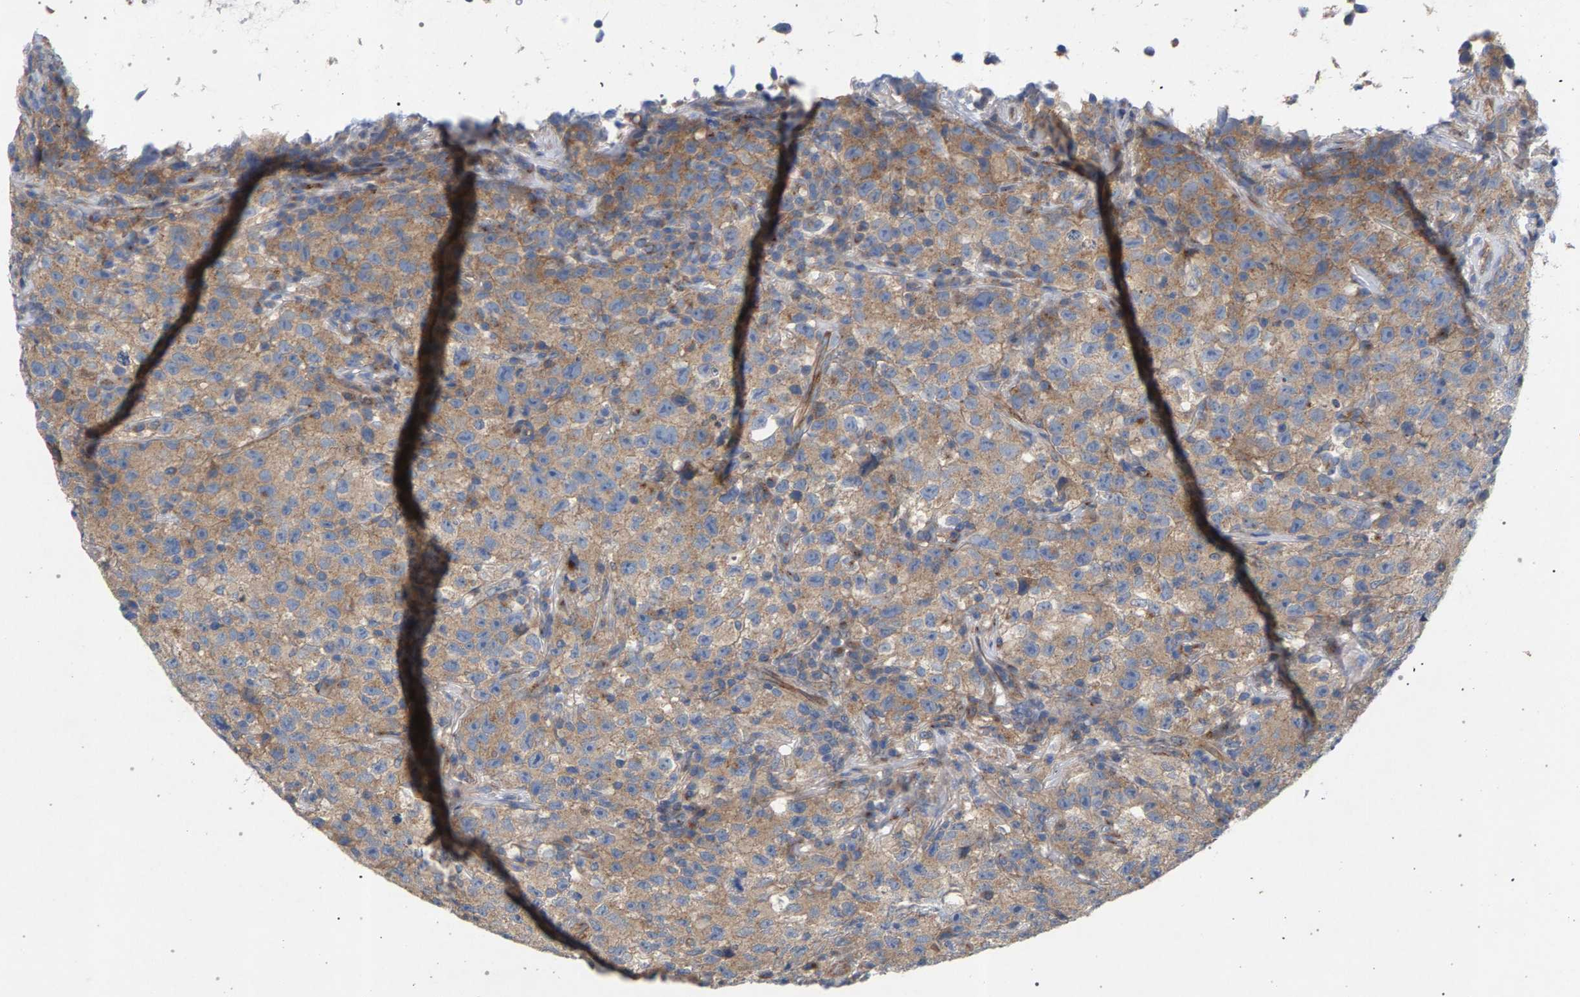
{"staining": {"intensity": "weak", "quantity": ">75%", "location": "cytoplasmic/membranous"}, "tissue": "testis cancer", "cell_type": "Tumor cells", "image_type": "cancer", "snomed": [{"axis": "morphology", "description": "Seminoma, NOS"}, {"axis": "topography", "description": "Testis"}], "caption": "The histopathology image demonstrates immunohistochemical staining of testis cancer (seminoma). There is weak cytoplasmic/membranous staining is identified in approximately >75% of tumor cells. The staining was performed using DAB to visualize the protein expression in brown, while the nuclei were stained in blue with hematoxylin (Magnification: 20x).", "gene": "MAMDC2", "patient": {"sex": "male", "age": 22}}